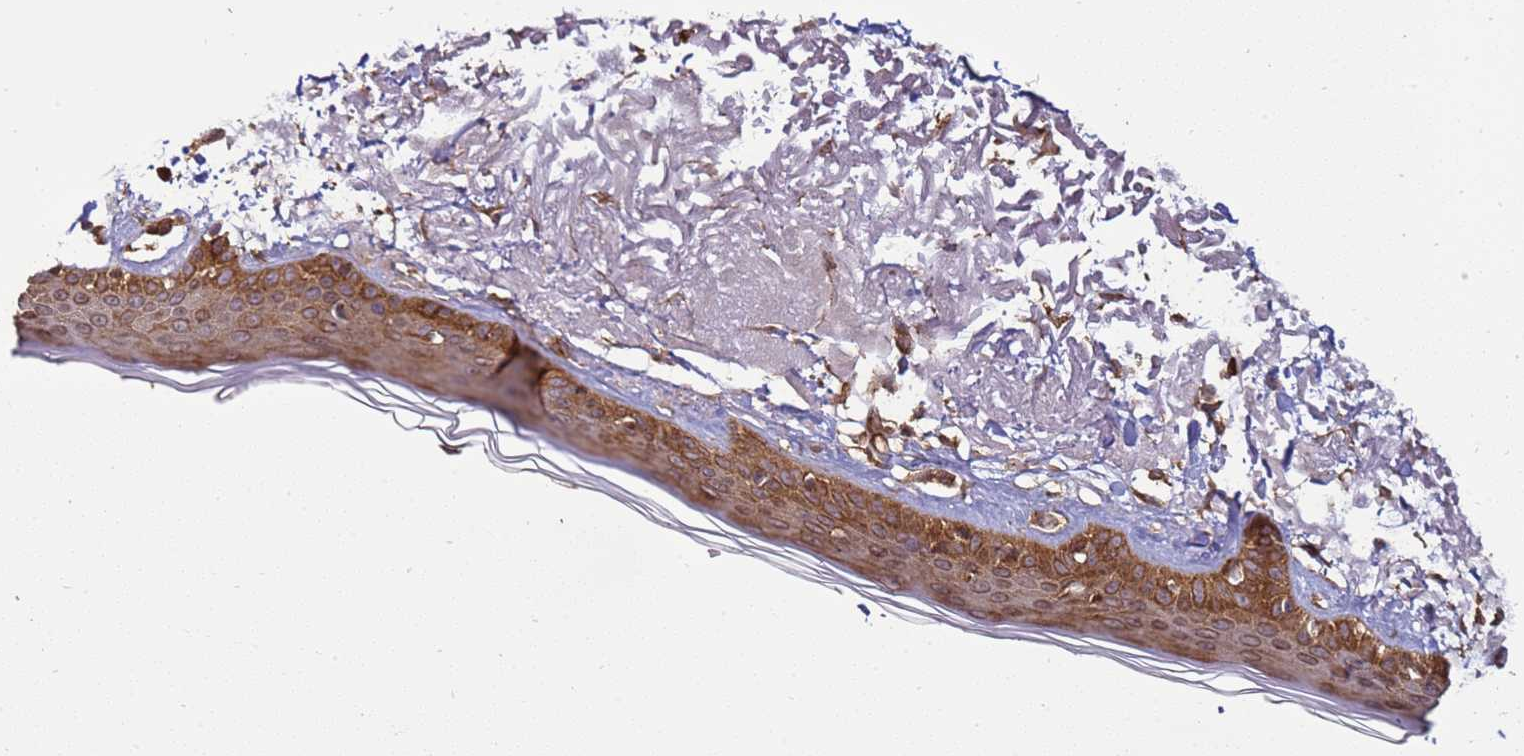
{"staining": {"intensity": "moderate", "quantity": ">75%", "location": "cytoplasmic/membranous"}, "tissue": "skin", "cell_type": "Keratinocytes", "image_type": "normal", "snomed": [{"axis": "morphology", "description": "Normal tissue, NOS"}, {"axis": "topography", "description": "Skin"}, {"axis": "topography", "description": "Skeletal muscle"}], "caption": "This image demonstrates immunohistochemistry staining of normal skin, with medium moderate cytoplasmic/membranous staining in approximately >75% of keratinocytes.", "gene": "CNOT1", "patient": {"sex": "male", "age": 83}}